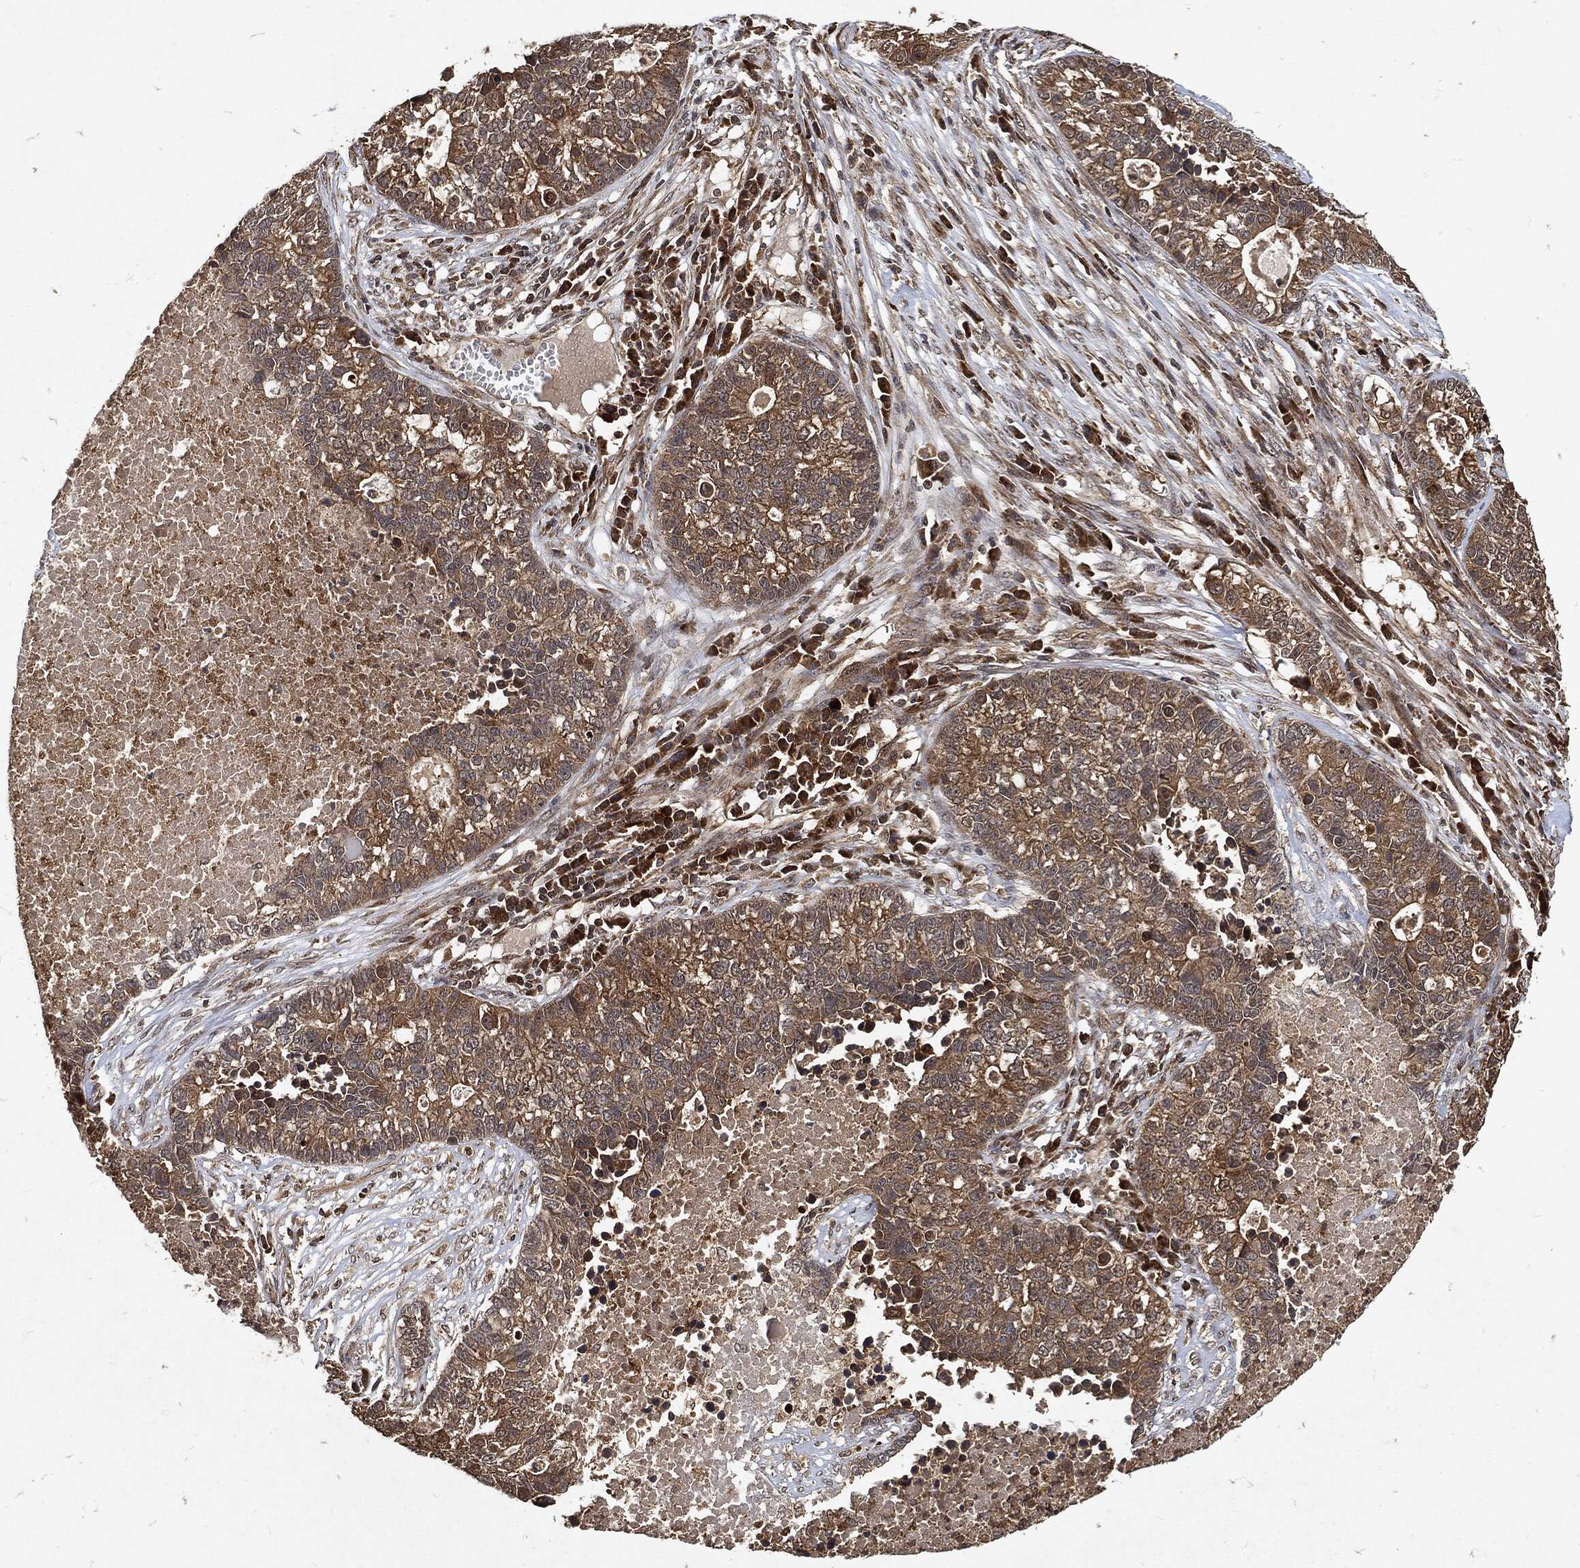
{"staining": {"intensity": "moderate", "quantity": "25%-75%", "location": "cytoplasmic/membranous"}, "tissue": "lung cancer", "cell_type": "Tumor cells", "image_type": "cancer", "snomed": [{"axis": "morphology", "description": "Adenocarcinoma, NOS"}, {"axis": "topography", "description": "Lung"}], "caption": "A micrograph of human adenocarcinoma (lung) stained for a protein demonstrates moderate cytoplasmic/membranous brown staining in tumor cells.", "gene": "ZNF226", "patient": {"sex": "male", "age": 57}}